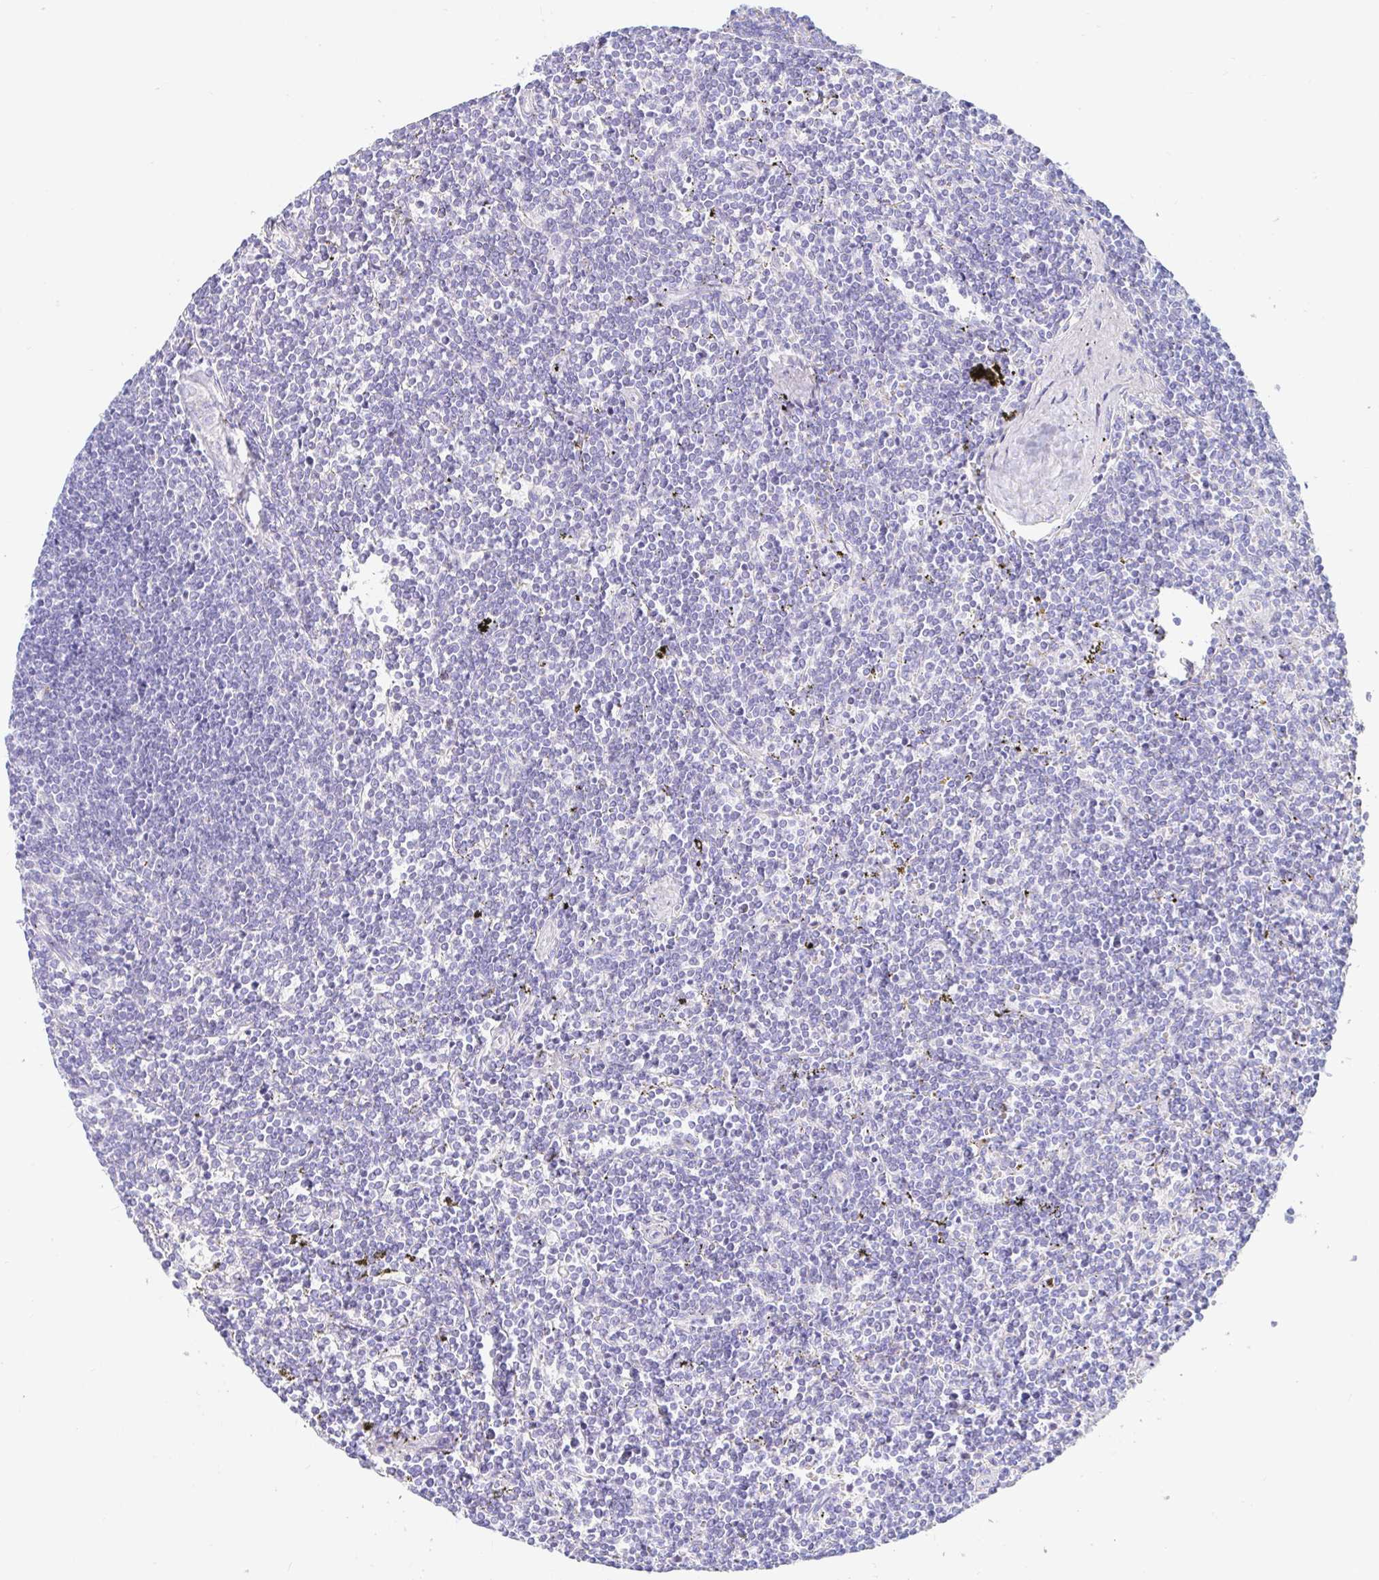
{"staining": {"intensity": "negative", "quantity": "none", "location": "none"}, "tissue": "lymphoma", "cell_type": "Tumor cells", "image_type": "cancer", "snomed": [{"axis": "morphology", "description": "Malignant lymphoma, non-Hodgkin's type, Low grade"}, {"axis": "topography", "description": "Spleen"}], "caption": "A histopathology image of malignant lymphoma, non-Hodgkin's type (low-grade) stained for a protein reveals no brown staining in tumor cells.", "gene": "PPP1R1B", "patient": {"sex": "male", "age": 78}}